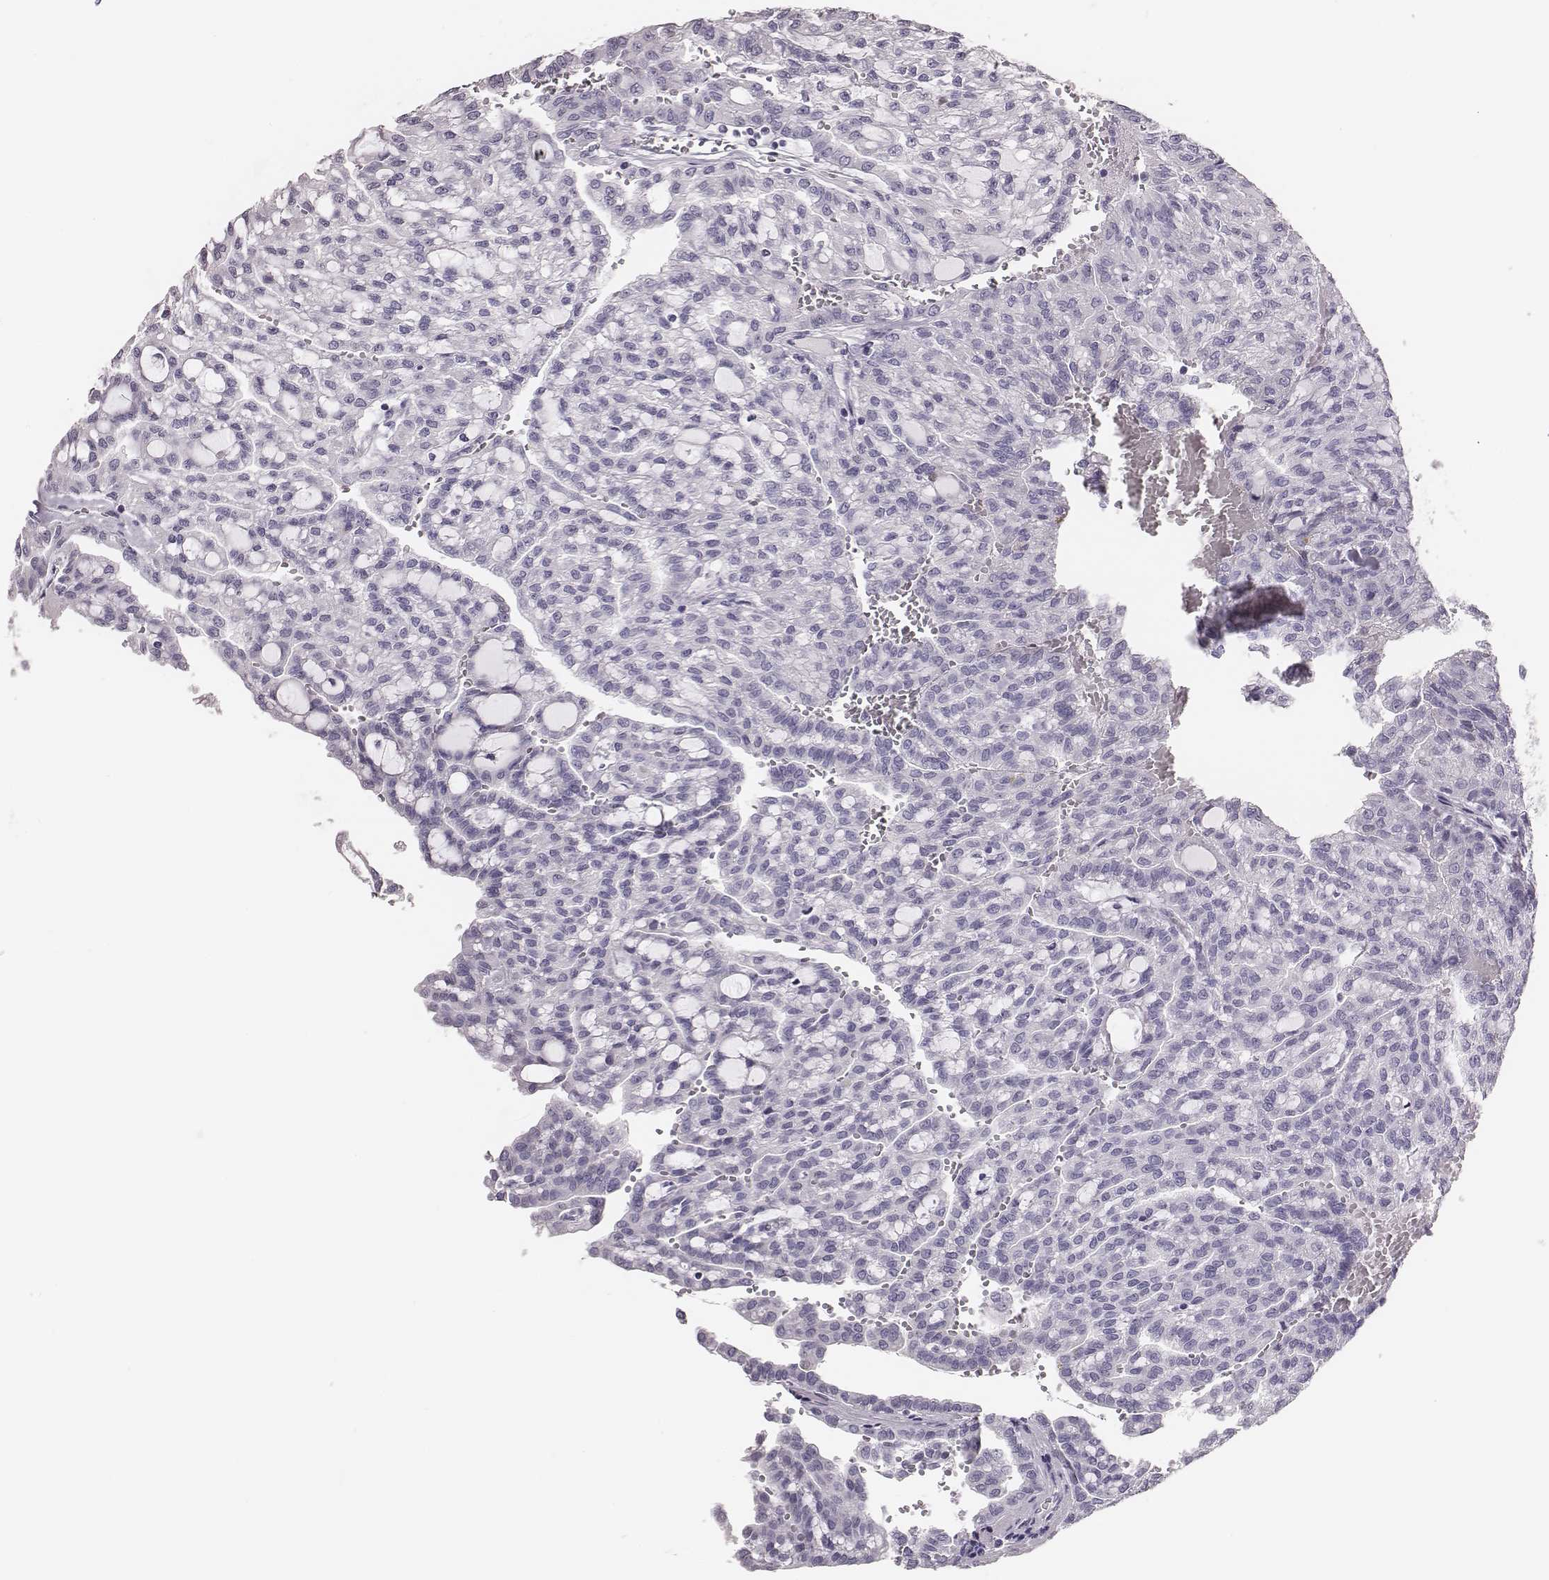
{"staining": {"intensity": "negative", "quantity": "none", "location": "none"}, "tissue": "renal cancer", "cell_type": "Tumor cells", "image_type": "cancer", "snomed": [{"axis": "morphology", "description": "Adenocarcinoma, NOS"}, {"axis": "topography", "description": "Kidney"}], "caption": "Tumor cells are negative for protein expression in human adenocarcinoma (renal).", "gene": "H1-6", "patient": {"sex": "male", "age": 63}}